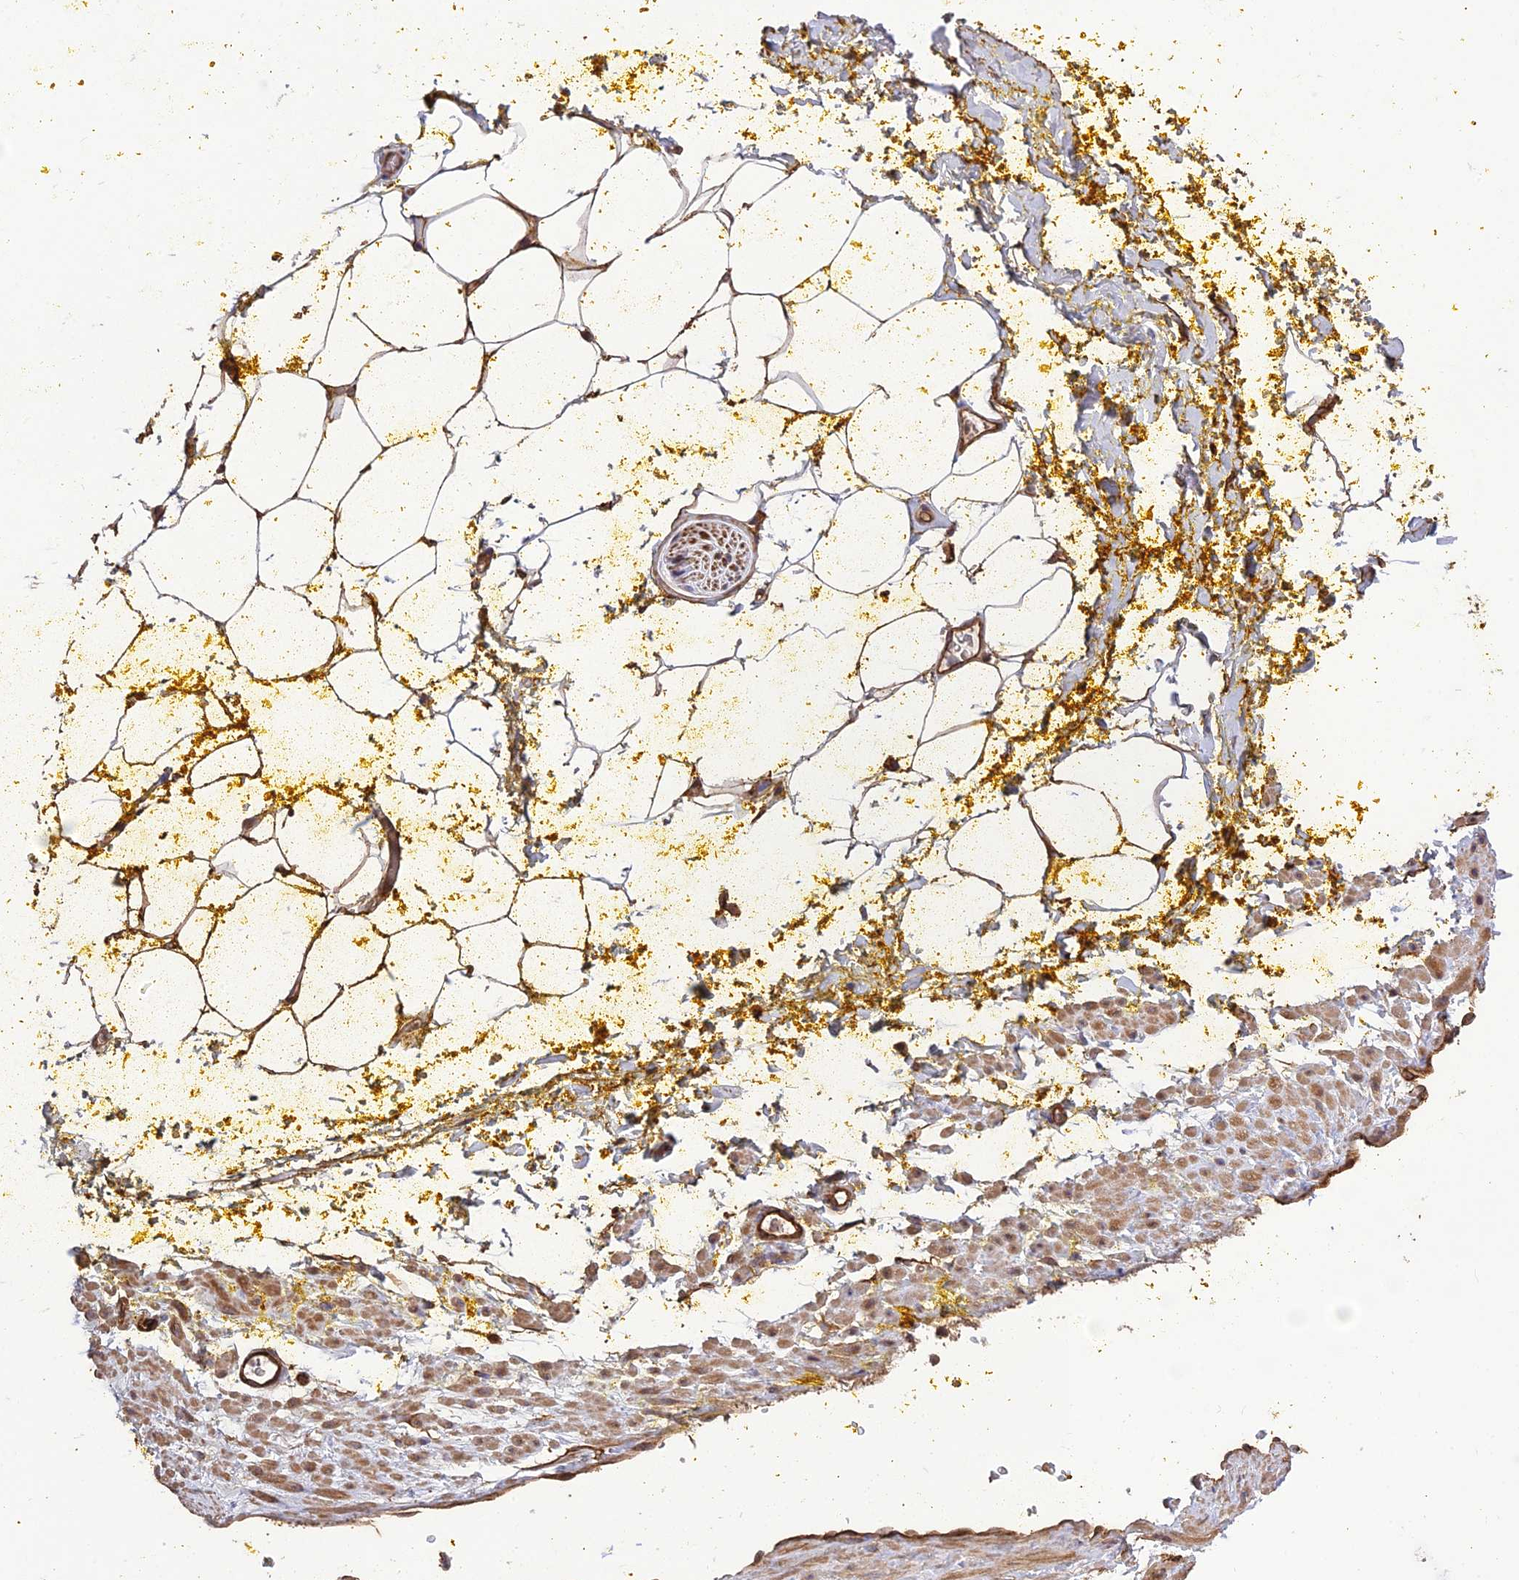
{"staining": {"intensity": "moderate", "quantity": "25%-75%", "location": "cytoplasmic/membranous"}, "tissue": "adipose tissue", "cell_type": "Adipocytes", "image_type": "normal", "snomed": [{"axis": "morphology", "description": "Normal tissue, NOS"}, {"axis": "morphology", "description": "Adenocarcinoma, Low grade"}, {"axis": "topography", "description": "Prostate"}, {"axis": "topography", "description": "Peripheral nerve tissue"}], "caption": "IHC of benign human adipose tissue exhibits medium levels of moderate cytoplasmic/membranous staining in approximately 25%-75% of adipocytes.", "gene": "CRTAP", "patient": {"sex": "male", "age": 63}}